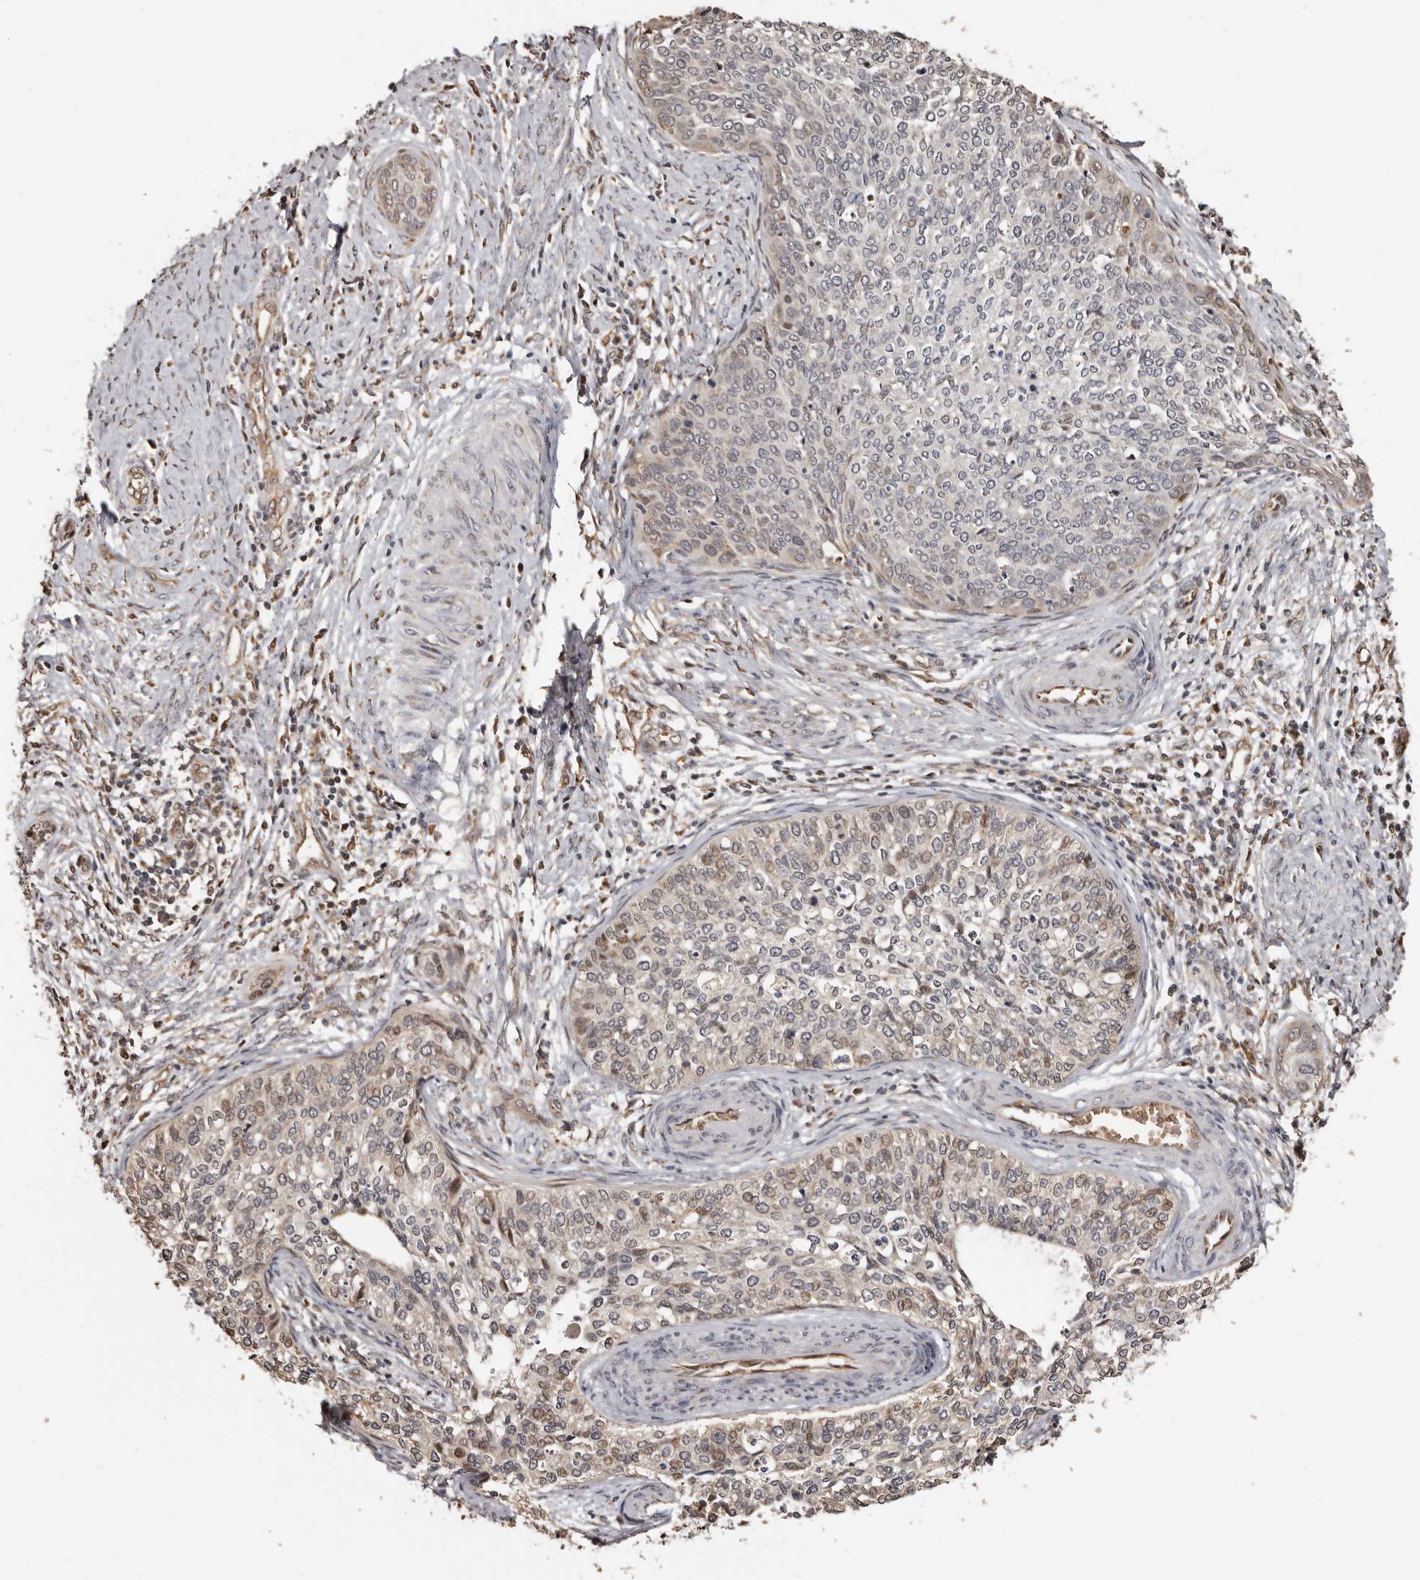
{"staining": {"intensity": "weak", "quantity": "25%-75%", "location": "cytoplasmic/membranous,nuclear"}, "tissue": "cervical cancer", "cell_type": "Tumor cells", "image_type": "cancer", "snomed": [{"axis": "morphology", "description": "Squamous cell carcinoma, NOS"}, {"axis": "topography", "description": "Cervix"}], "caption": "A brown stain shows weak cytoplasmic/membranous and nuclear positivity of a protein in human squamous cell carcinoma (cervical) tumor cells.", "gene": "ENTREP1", "patient": {"sex": "female", "age": 37}}